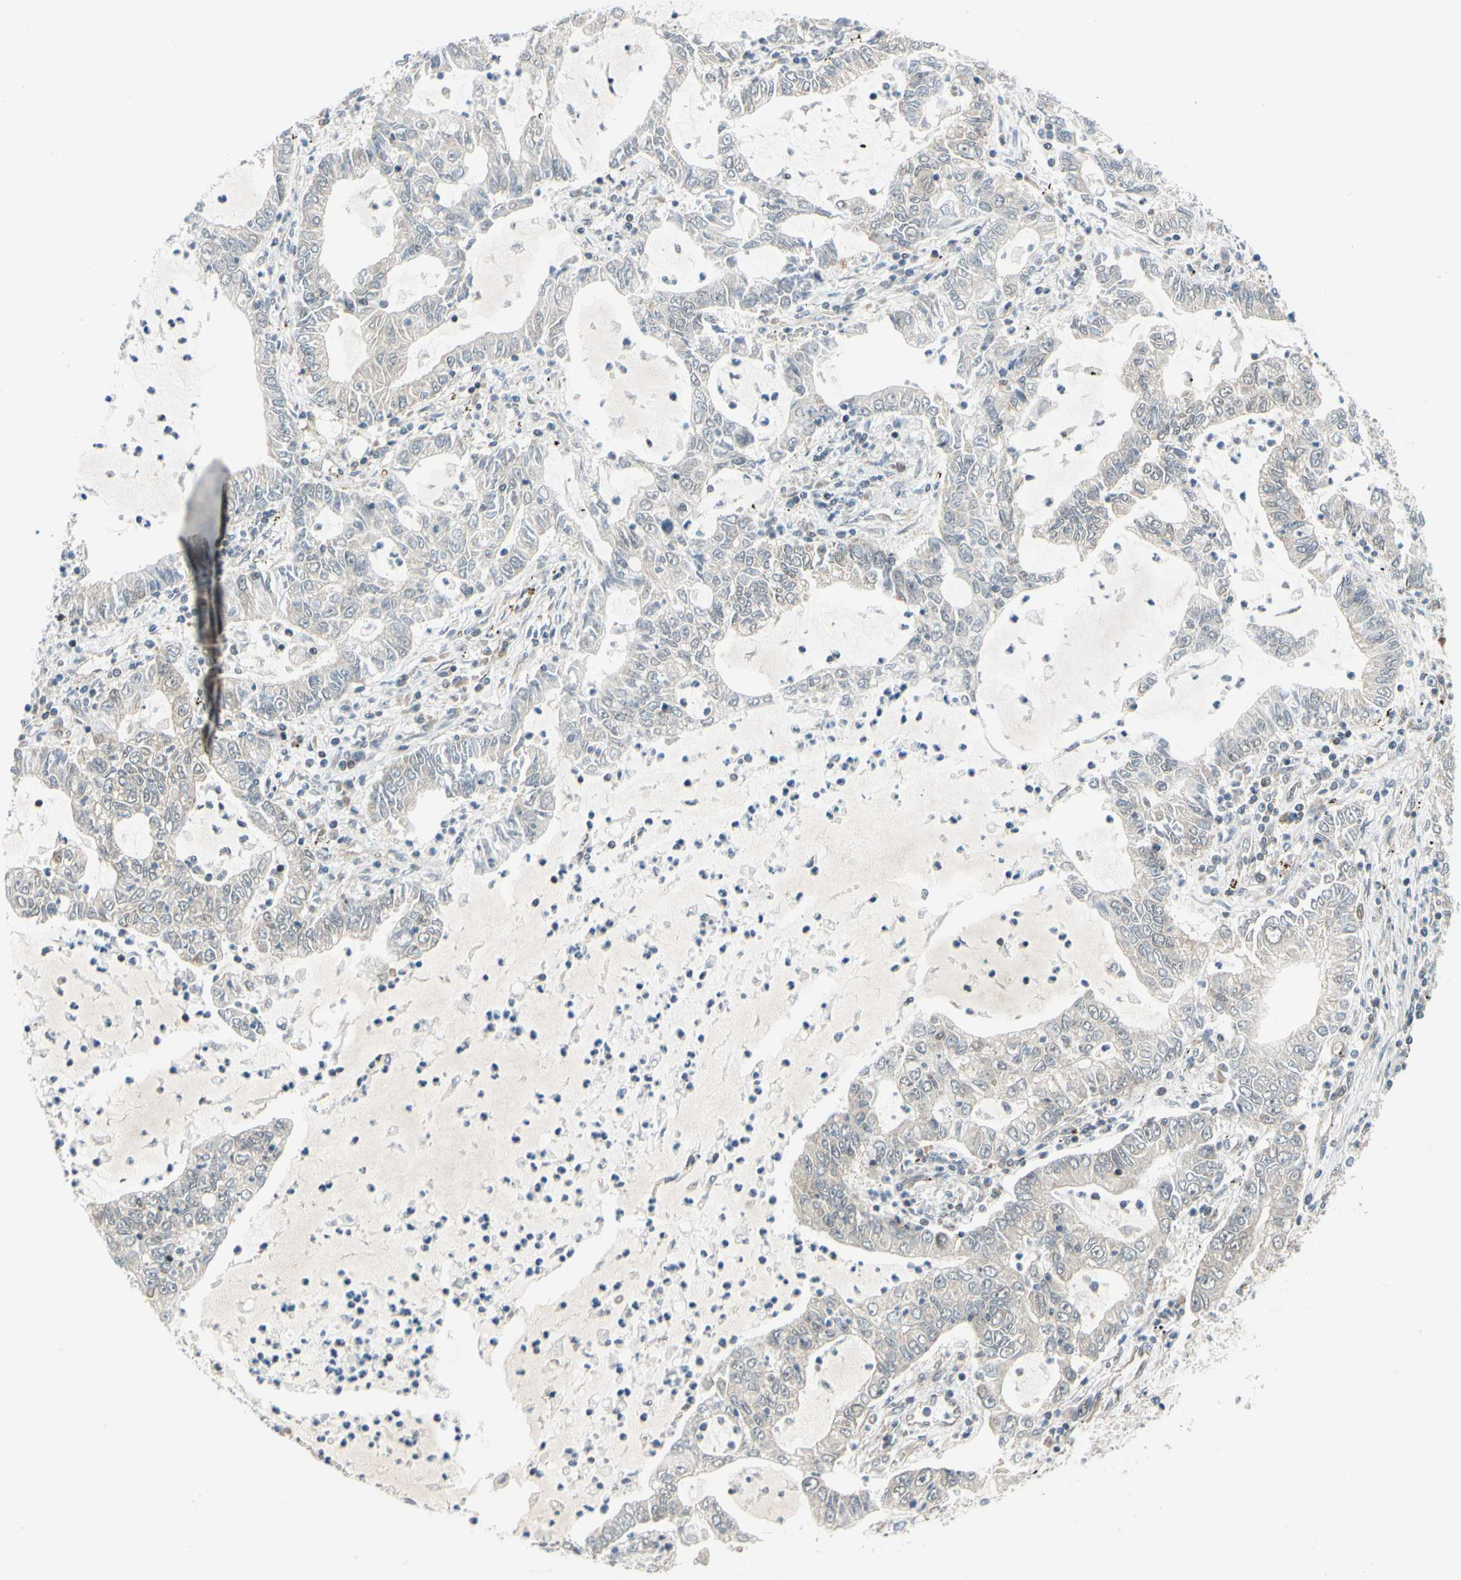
{"staining": {"intensity": "negative", "quantity": "none", "location": "none"}, "tissue": "lung cancer", "cell_type": "Tumor cells", "image_type": "cancer", "snomed": [{"axis": "morphology", "description": "Adenocarcinoma, NOS"}, {"axis": "topography", "description": "Lung"}], "caption": "Image shows no significant protein staining in tumor cells of lung cancer.", "gene": "MAPK9", "patient": {"sex": "female", "age": 51}}